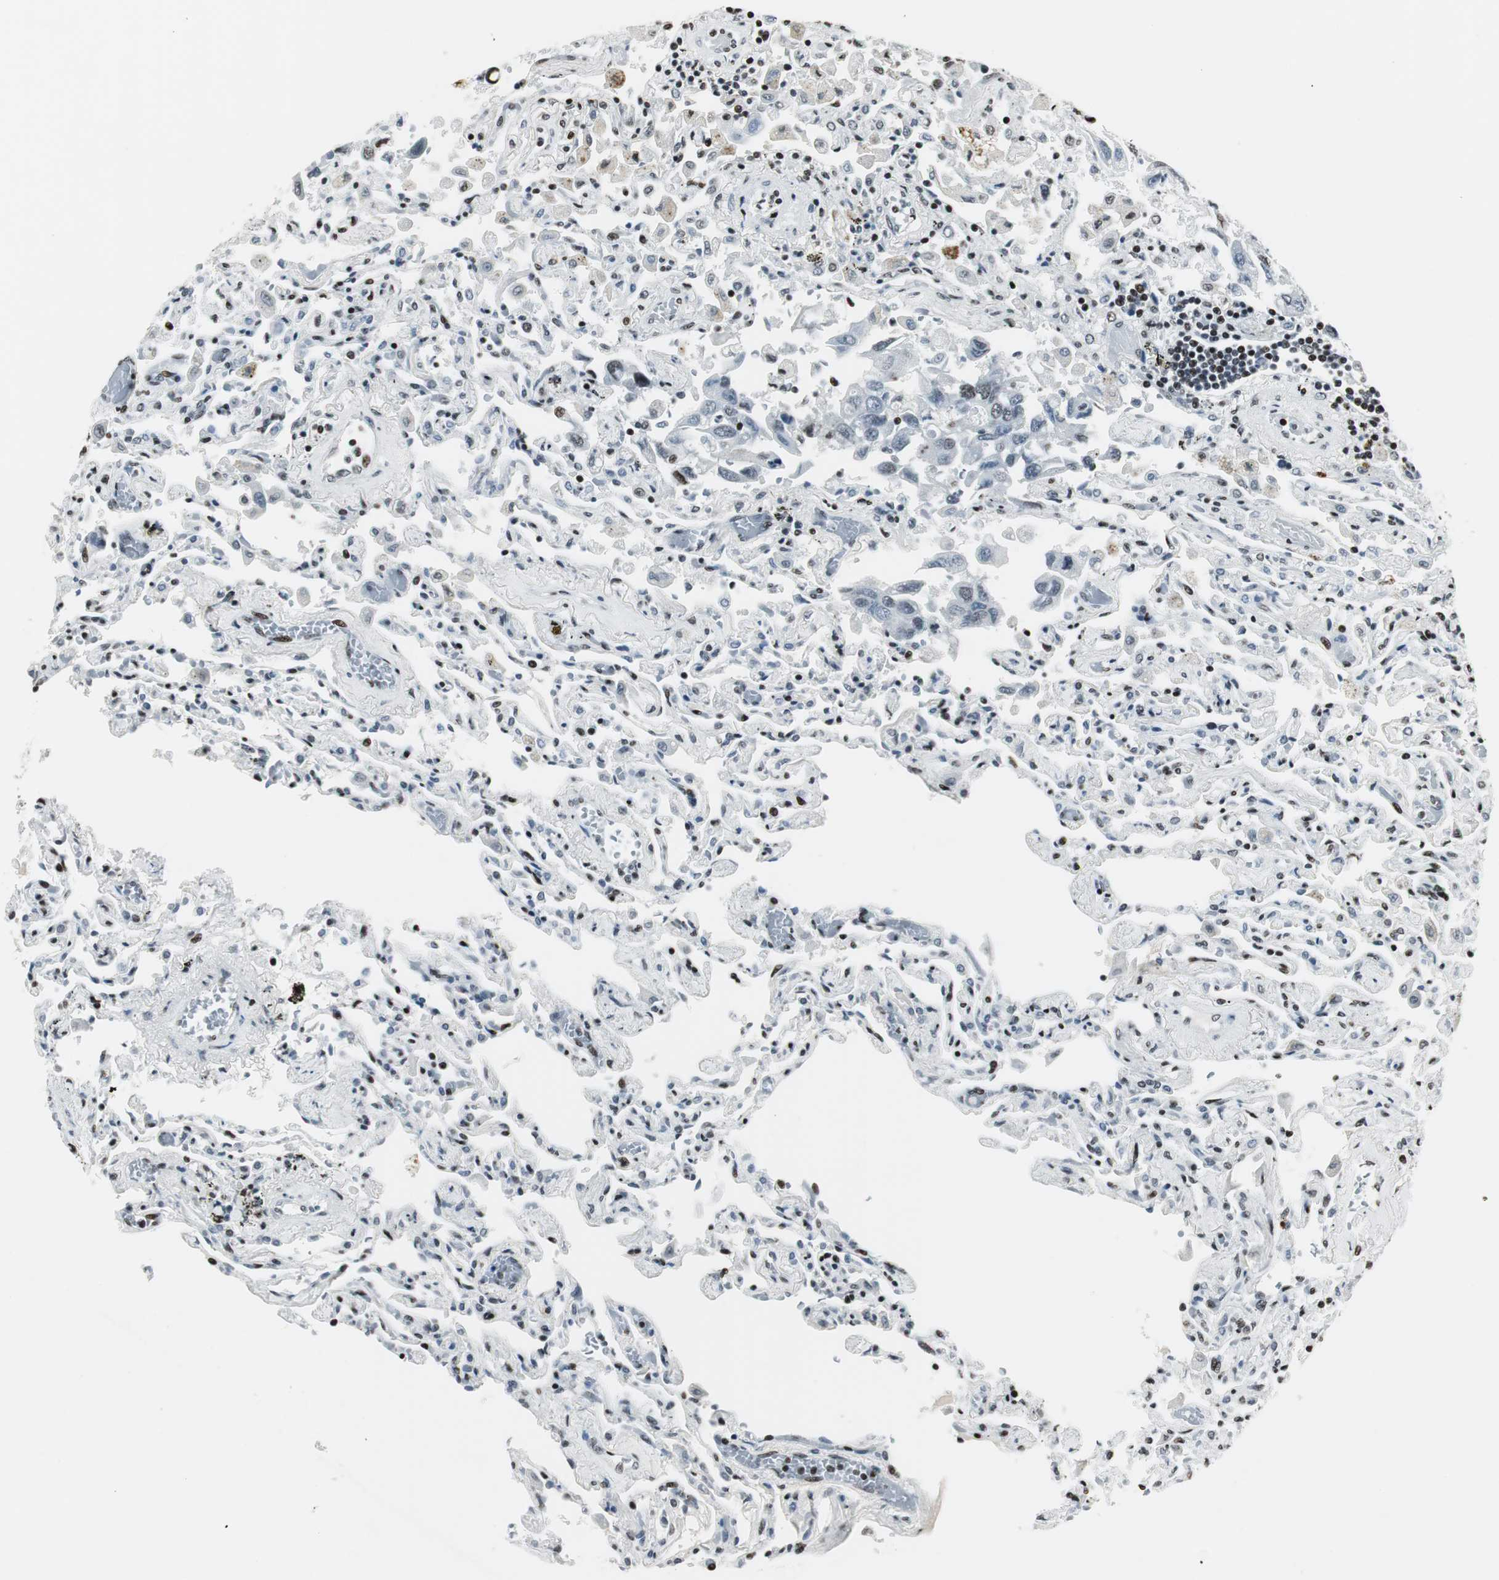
{"staining": {"intensity": "weak", "quantity": "<25%", "location": "nuclear"}, "tissue": "lung cancer", "cell_type": "Tumor cells", "image_type": "cancer", "snomed": [{"axis": "morphology", "description": "Adenocarcinoma, NOS"}, {"axis": "topography", "description": "Lung"}], "caption": "An image of lung cancer stained for a protein displays no brown staining in tumor cells.", "gene": "RBBP4", "patient": {"sex": "male", "age": 64}}